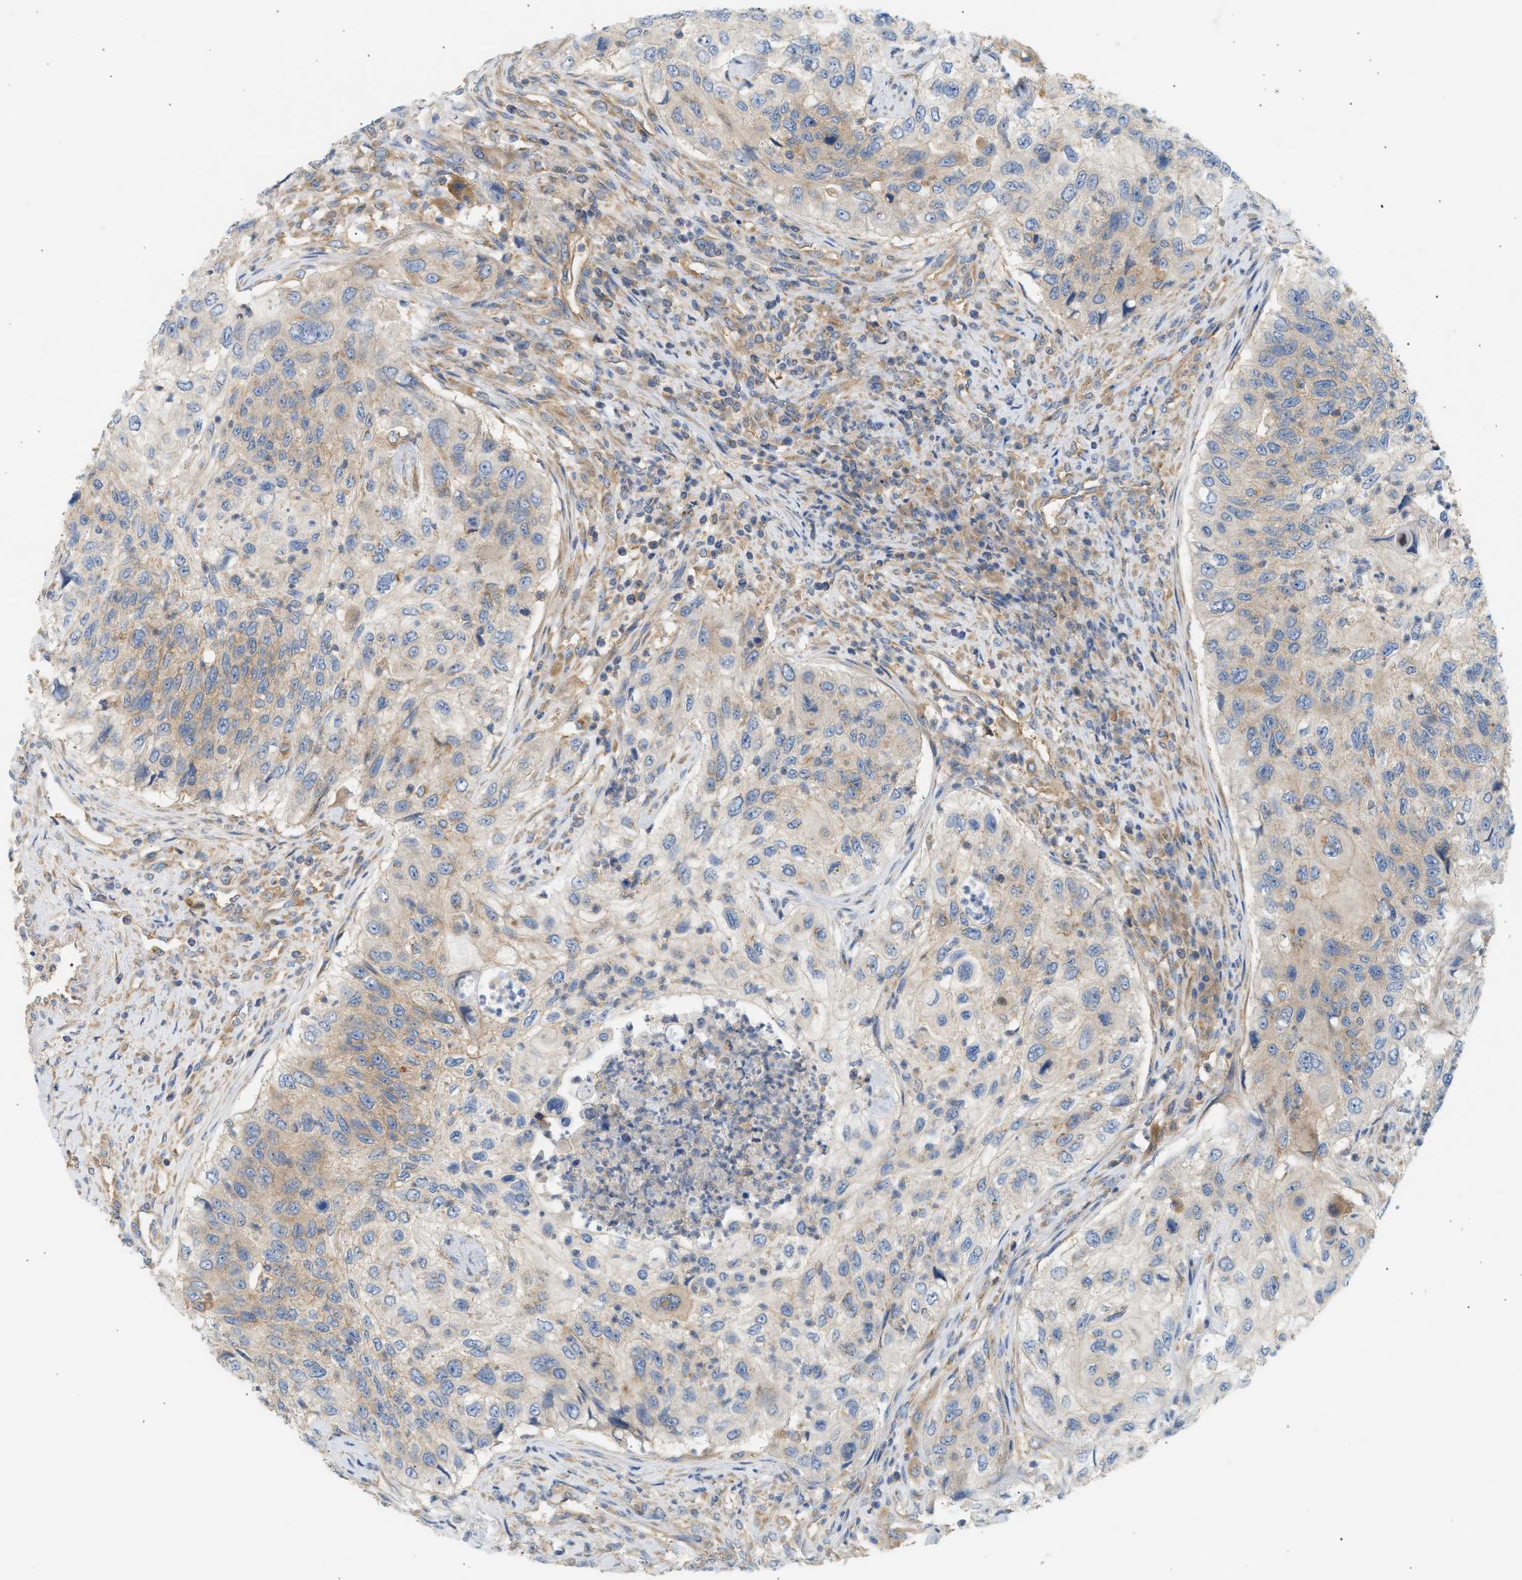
{"staining": {"intensity": "weak", "quantity": "25%-75%", "location": "cytoplasmic/membranous"}, "tissue": "urothelial cancer", "cell_type": "Tumor cells", "image_type": "cancer", "snomed": [{"axis": "morphology", "description": "Urothelial carcinoma, High grade"}, {"axis": "topography", "description": "Urinary bladder"}], "caption": "There is low levels of weak cytoplasmic/membranous positivity in tumor cells of urothelial carcinoma (high-grade), as demonstrated by immunohistochemical staining (brown color).", "gene": "PAFAH1B1", "patient": {"sex": "female", "age": 60}}